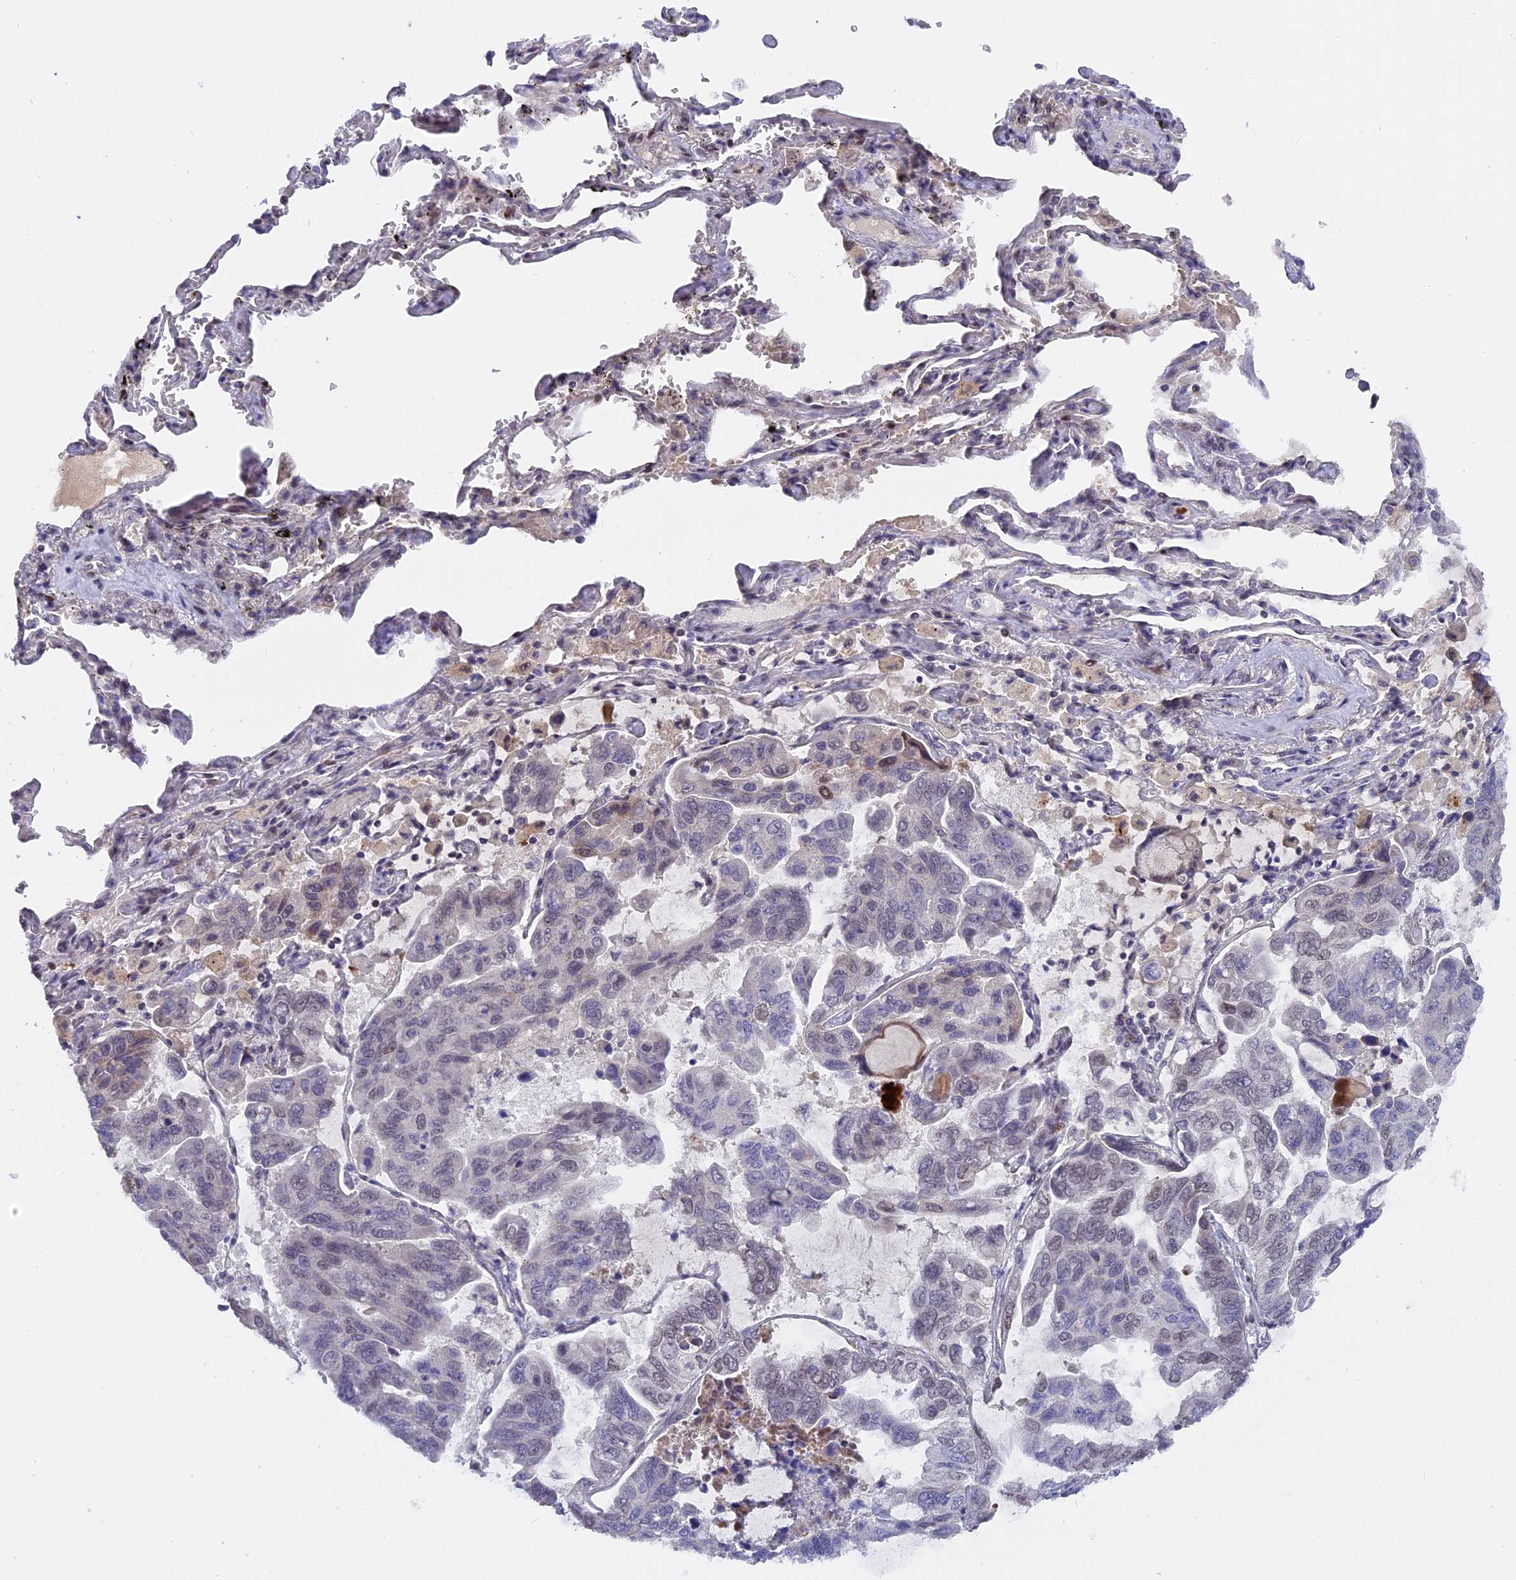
{"staining": {"intensity": "weak", "quantity": "<25%", "location": "nuclear"}, "tissue": "lung cancer", "cell_type": "Tumor cells", "image_type": "cancer", "snomed": [{"axis": "morphology", "description": "Adenocarcinoma, NOS"}, {"axis": "topography", "description": "Lung"}], "caption": "An IHC histopathology image of lung adenocarcinoma is shown. There is no staining in tumor cells of lung adenocarcinoma.", "gene": "PYGO1", "patient": {"sex": "male", "age": 64}}